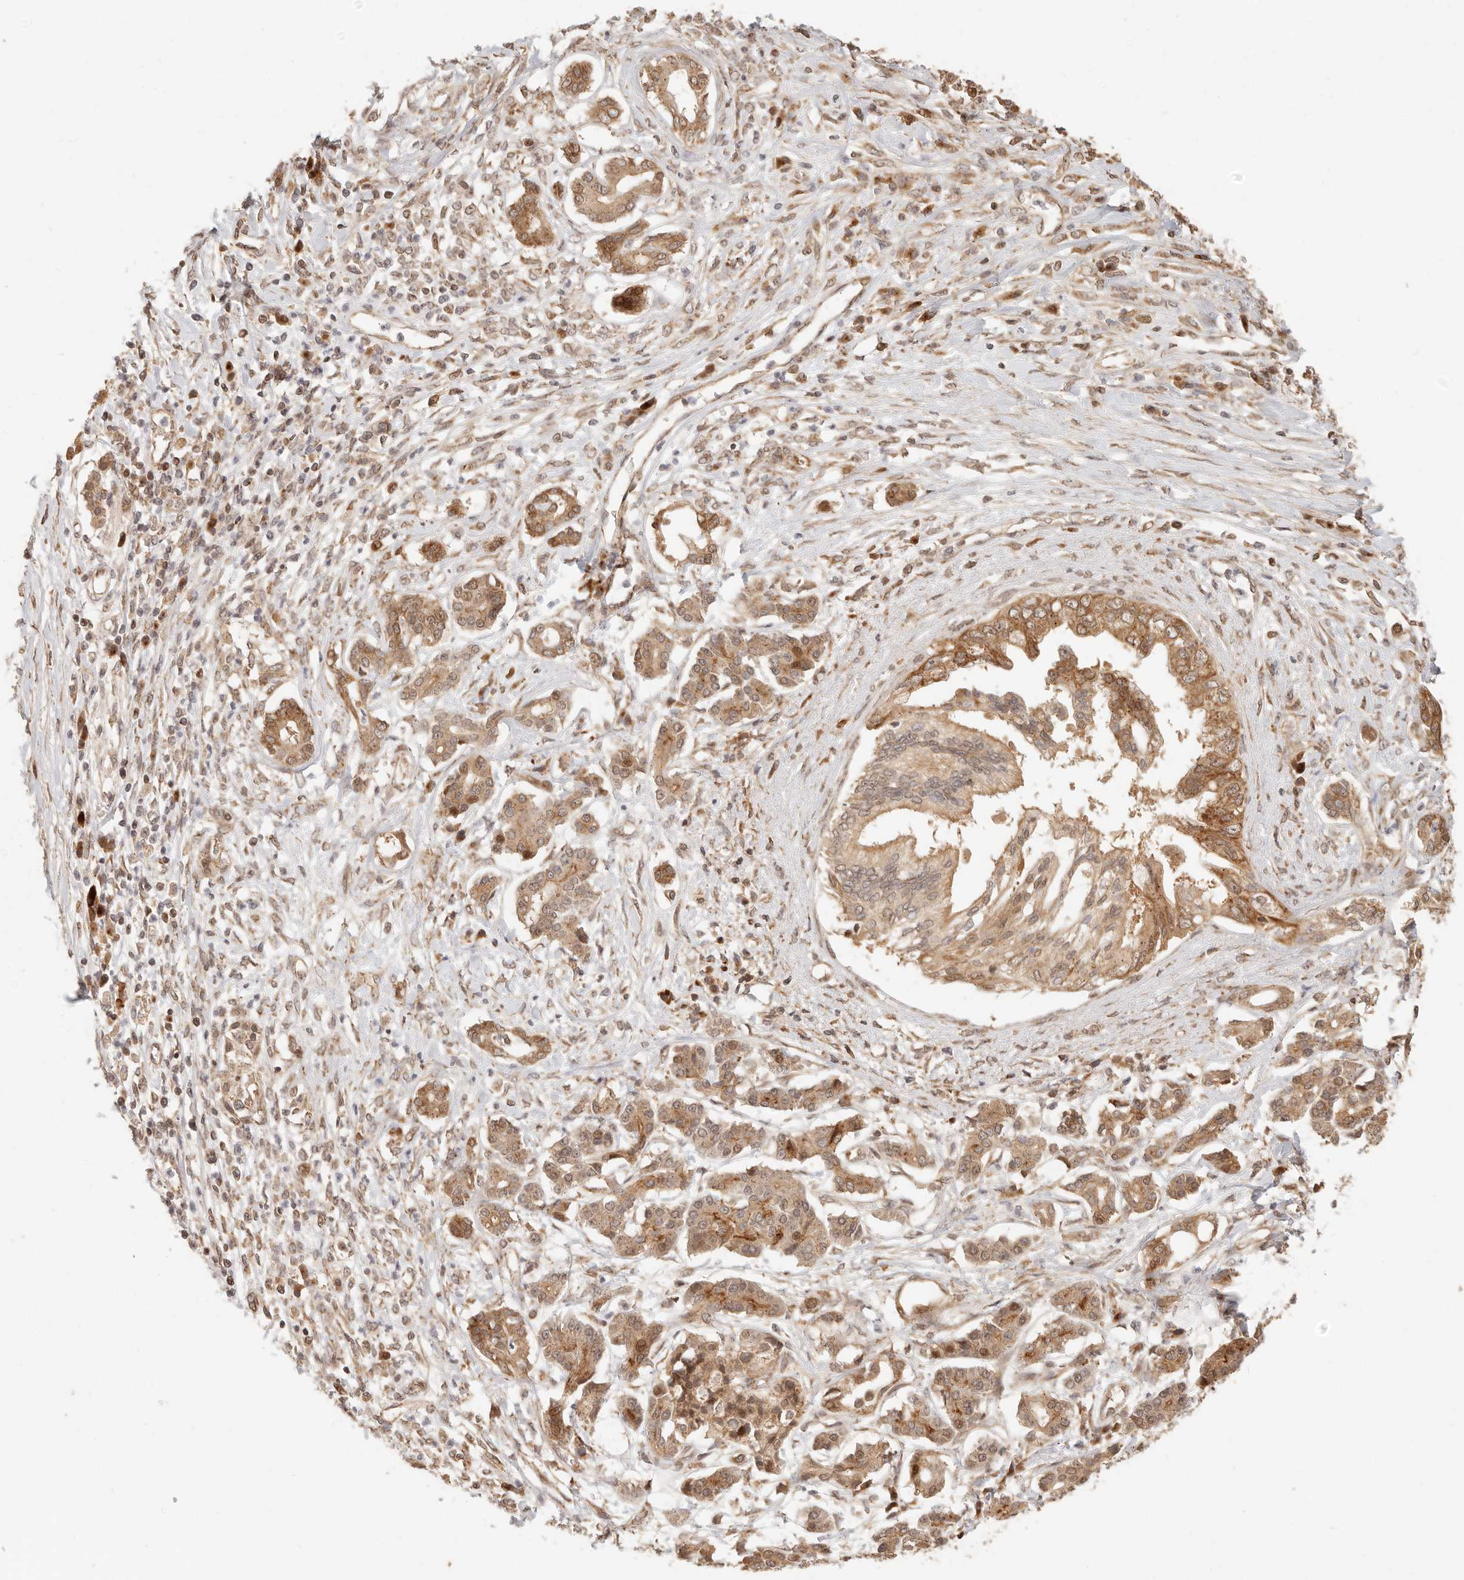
{"staining": {"intensity": "moderate", "quantity": ">75%", "location": "cytoplasmic/membranous"}, "tissue": "pancreatic cancer", "cell_type": "Tumor cells", "image_type": "cancer", "snomed": [{"axis": "morphology", "description": "Adenocarcinoma, NOS"}, {"axis": "topography", "description": "Pancreas"}], "caption": "Approximately >75% of tumor cells in pancreatic cancer reveal moderate cytoplasmic/membranous protein staining as visualized by brown immunohistochemical staining.", "gene": "TIMM17A", "patient": {"sex": "female", "age": 56}}